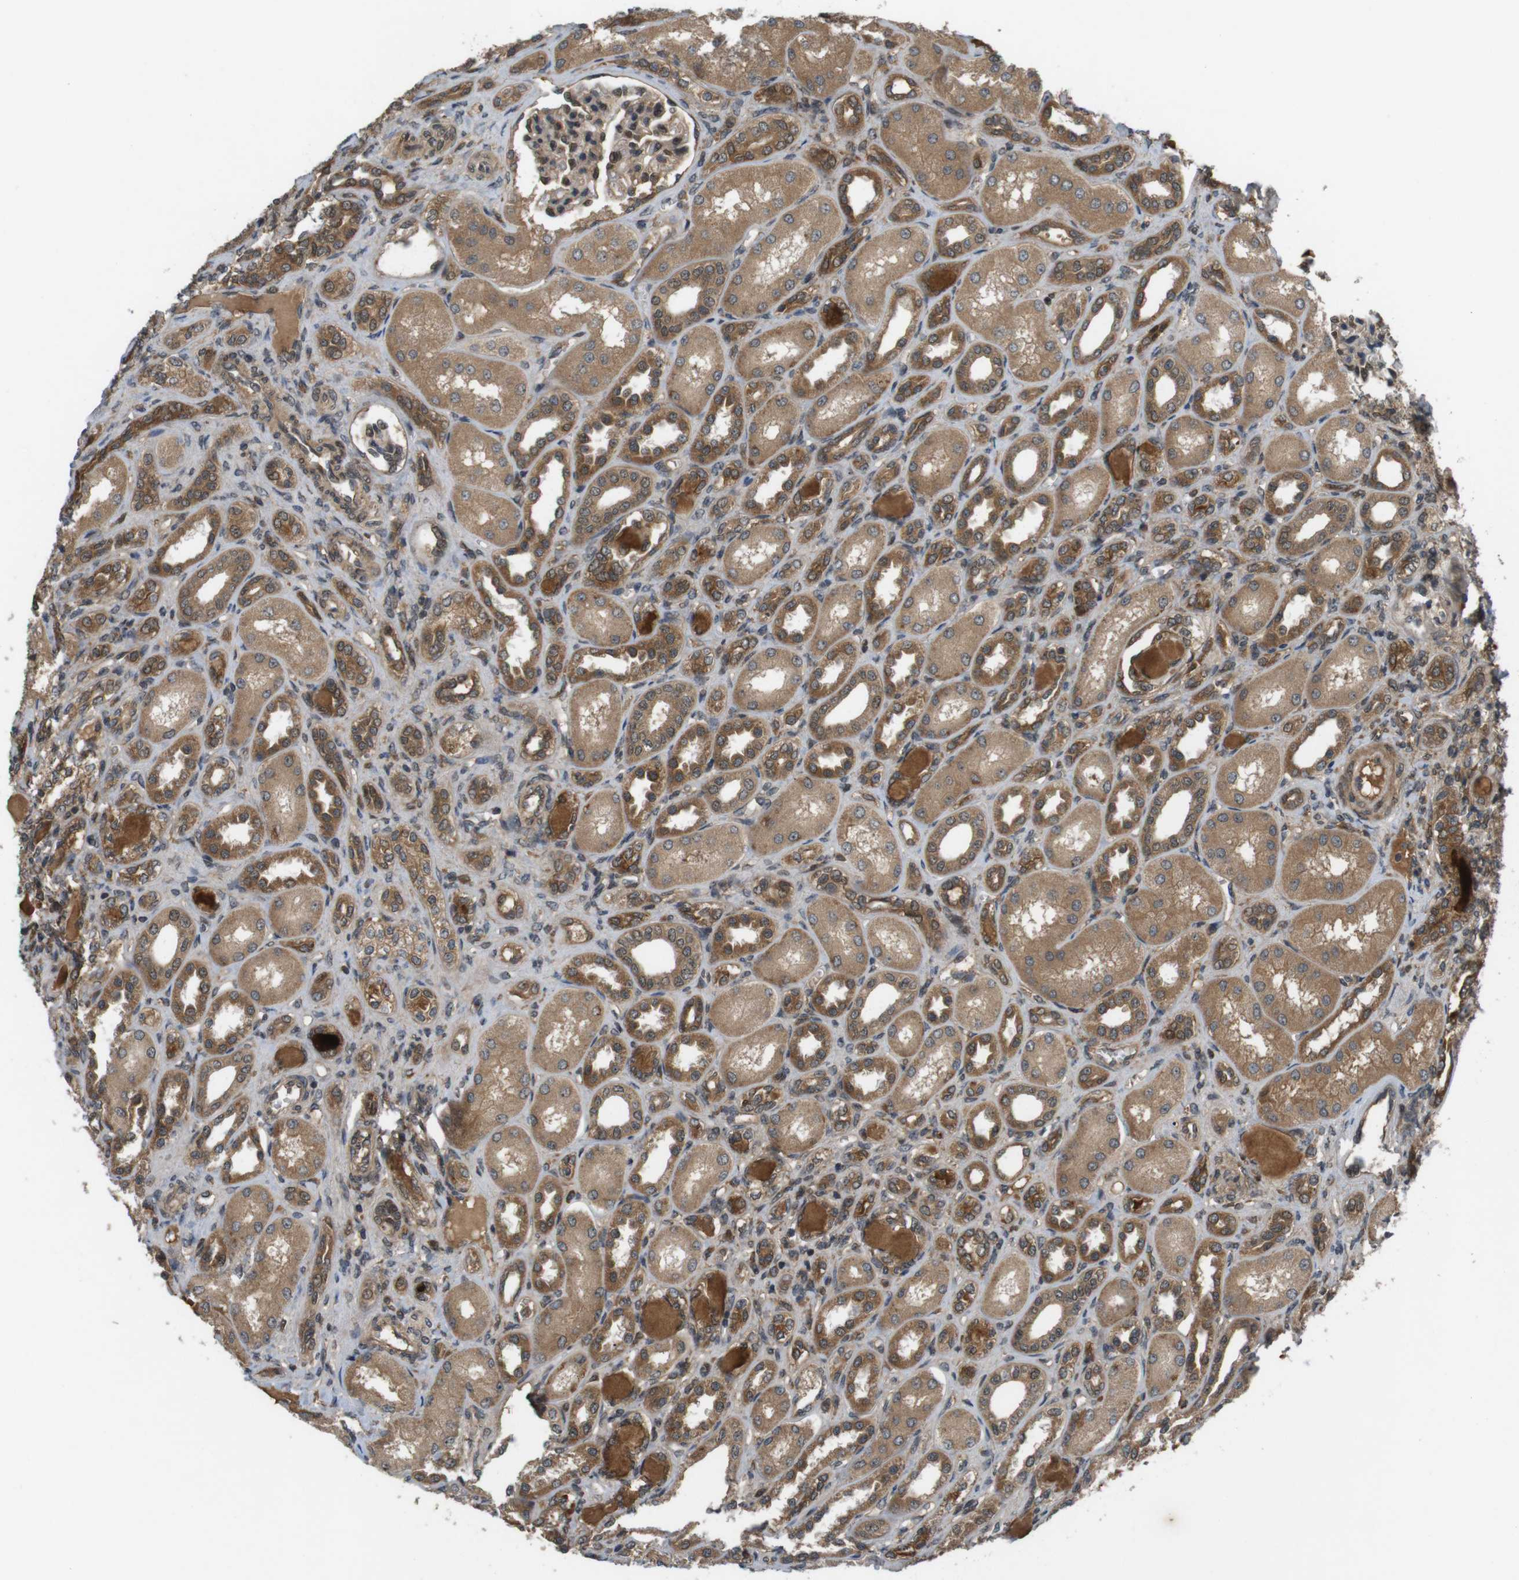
{"staining": {"intensity": "moderate", "quantity": ">75%", "location": "cytoplasmic/membranous,nuclear"}, "tissue": "kidney", "cell_type": "Cells in glomeruli", "image_type": "normal", "snomed": [{"axis": "morphology", "description": "Normal tissue, NOS"}, {"axis": "topography", "description": "Kidney"}], "caption": "Cells in glomeruli demonstrate medium levels of moderate cytoplasmic/membranous,nuclear staining in about >75% of cells in unremarkable human kidney.", "gene": "NFKBIE", "patient": {"sex": "male", "age": 7}}